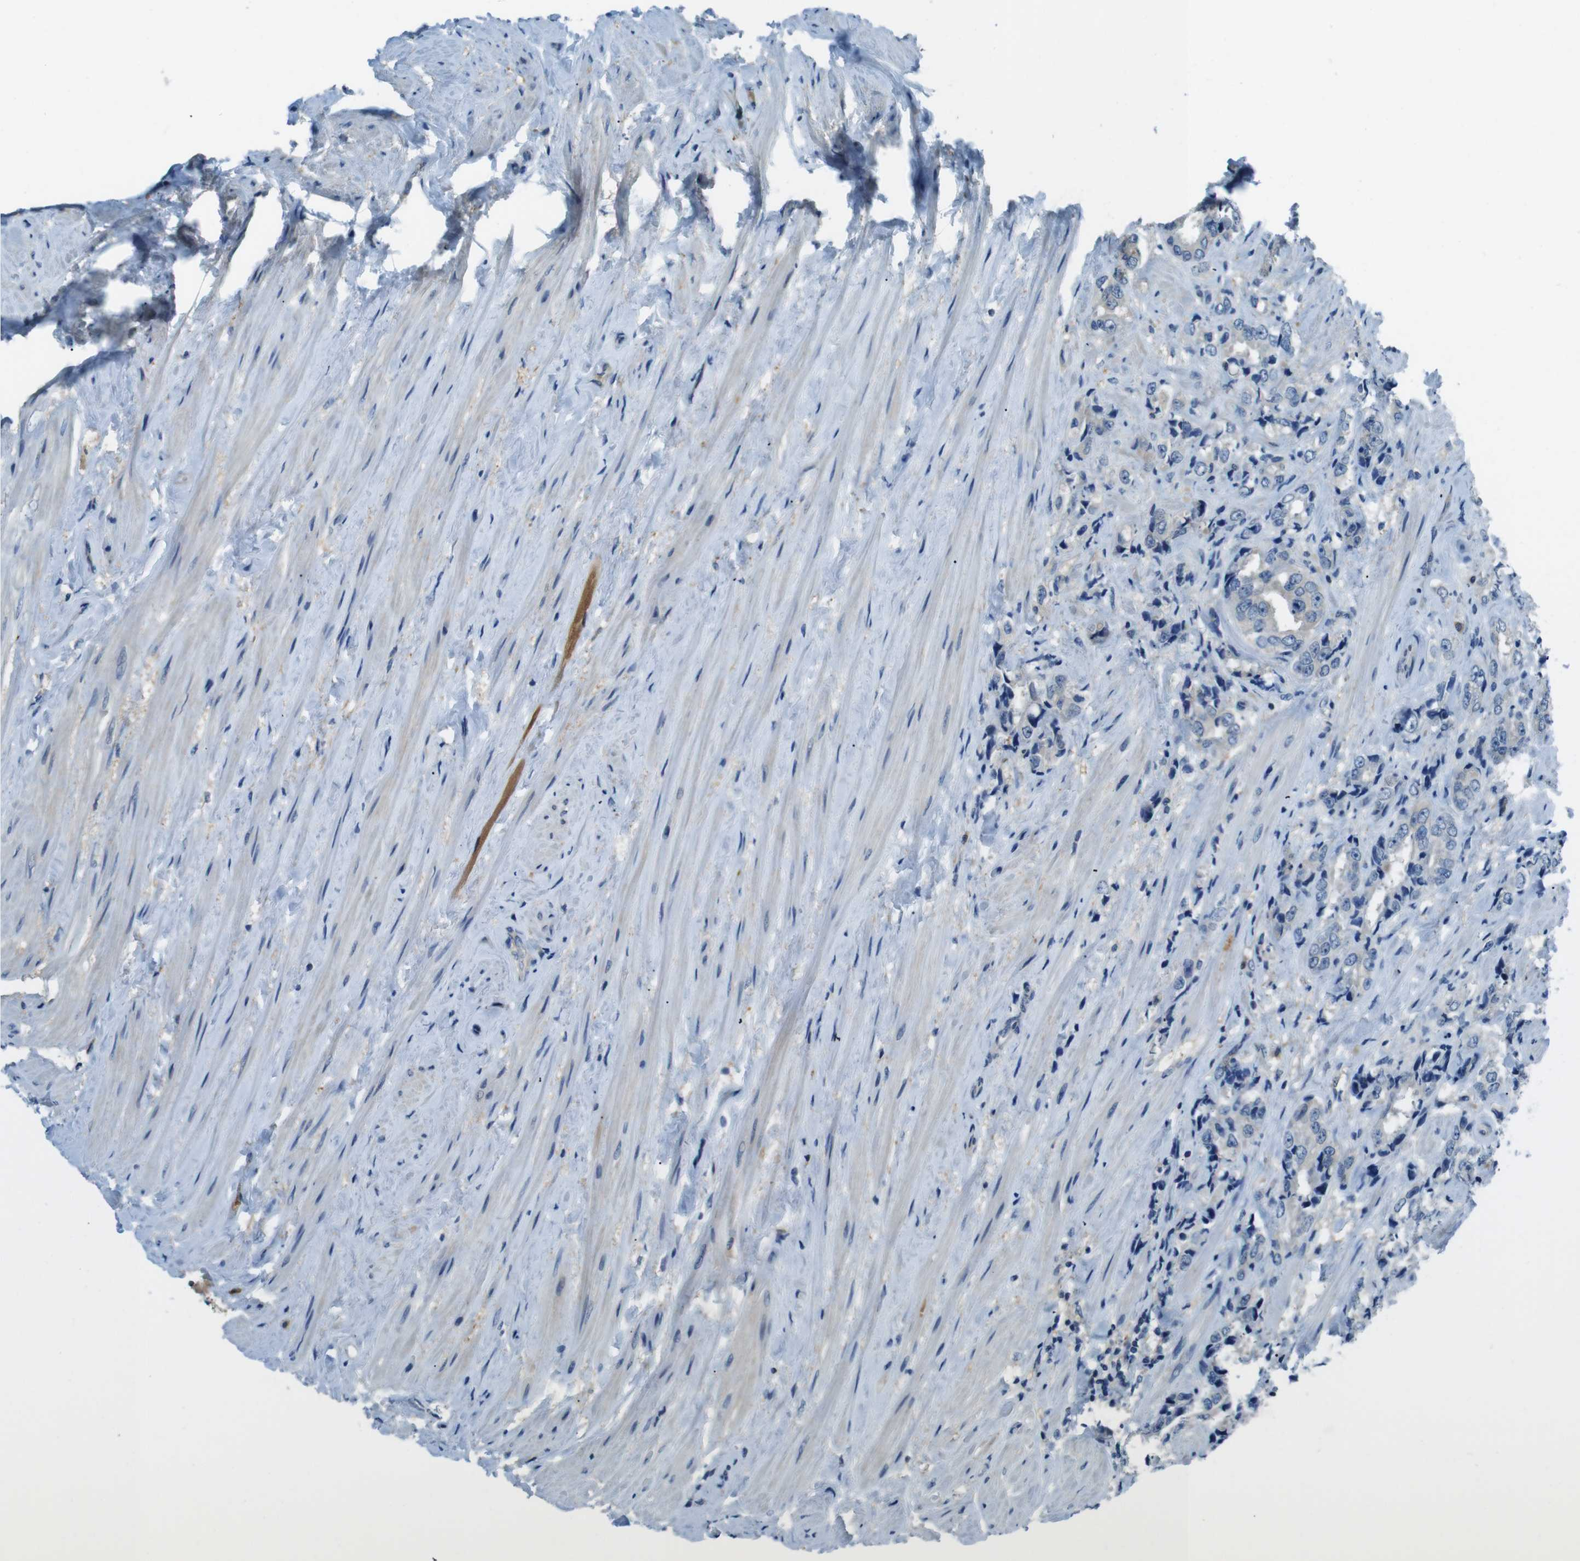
{"staining": {"intensity": "negative", "quantity": "none", "location": "none"}, "tissue": "prostate cancer", "cell_type": "Tumor cells", "image_type": "cancer", "snomed": [{"axis": "morphology", "description": "Adenocarcinoma, High grade"}, {"axis": "topography", "description": "Prostate"}], "caption": "There is no significant staining in tumor cells of prostate cancer. The staining was performed using DAB to visualize the protein expression in brown, while the nuclei were stained in blue with hematoxylin (Magnification: 20x).", "gene": "NANOS2", "patient": {"sex": "male", "age": 61}}